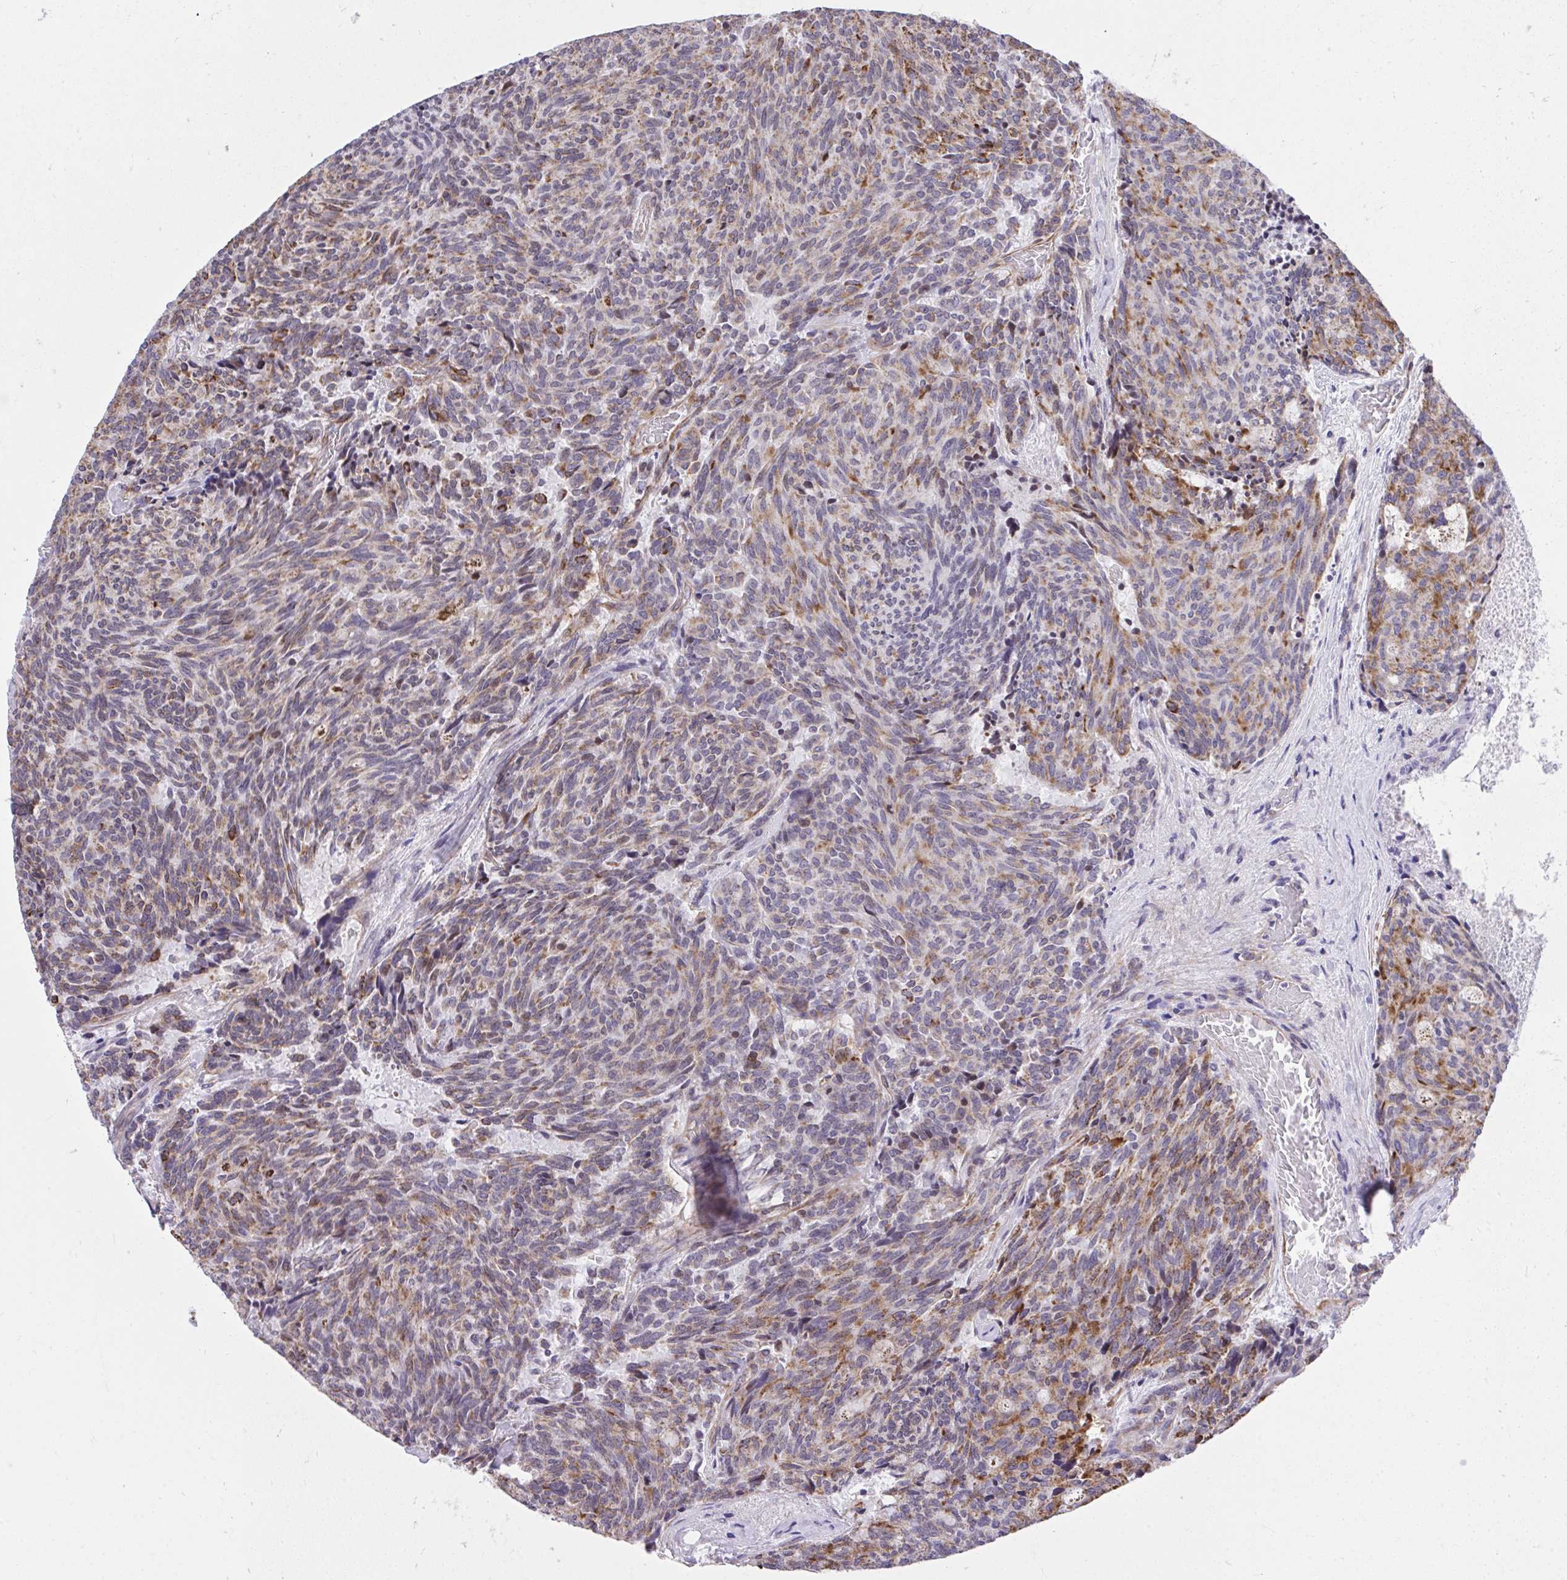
{"staining": {"intensity": "moderate", "quantity": "25%-75%", "location": "cytoplasmic/membranous"}, "tissue": "carcinoid", "cell_type": "Tumor cells", "image_type": "cancer", "snomed": [{"axis": "morphology", "description": "Carcinoid, malignant, NOS"}, {"axis": "topography", "description": "Pancreas"}], "caption": "This histopathology image shows immunohistochemistry staining of human carcinoid, with medium moderate cytoplasmic/membranous positivity in approximately 25%-75% of tumor cells.", "gene": "KCNN4", "patient": {"sex": "female", "age": 54}}